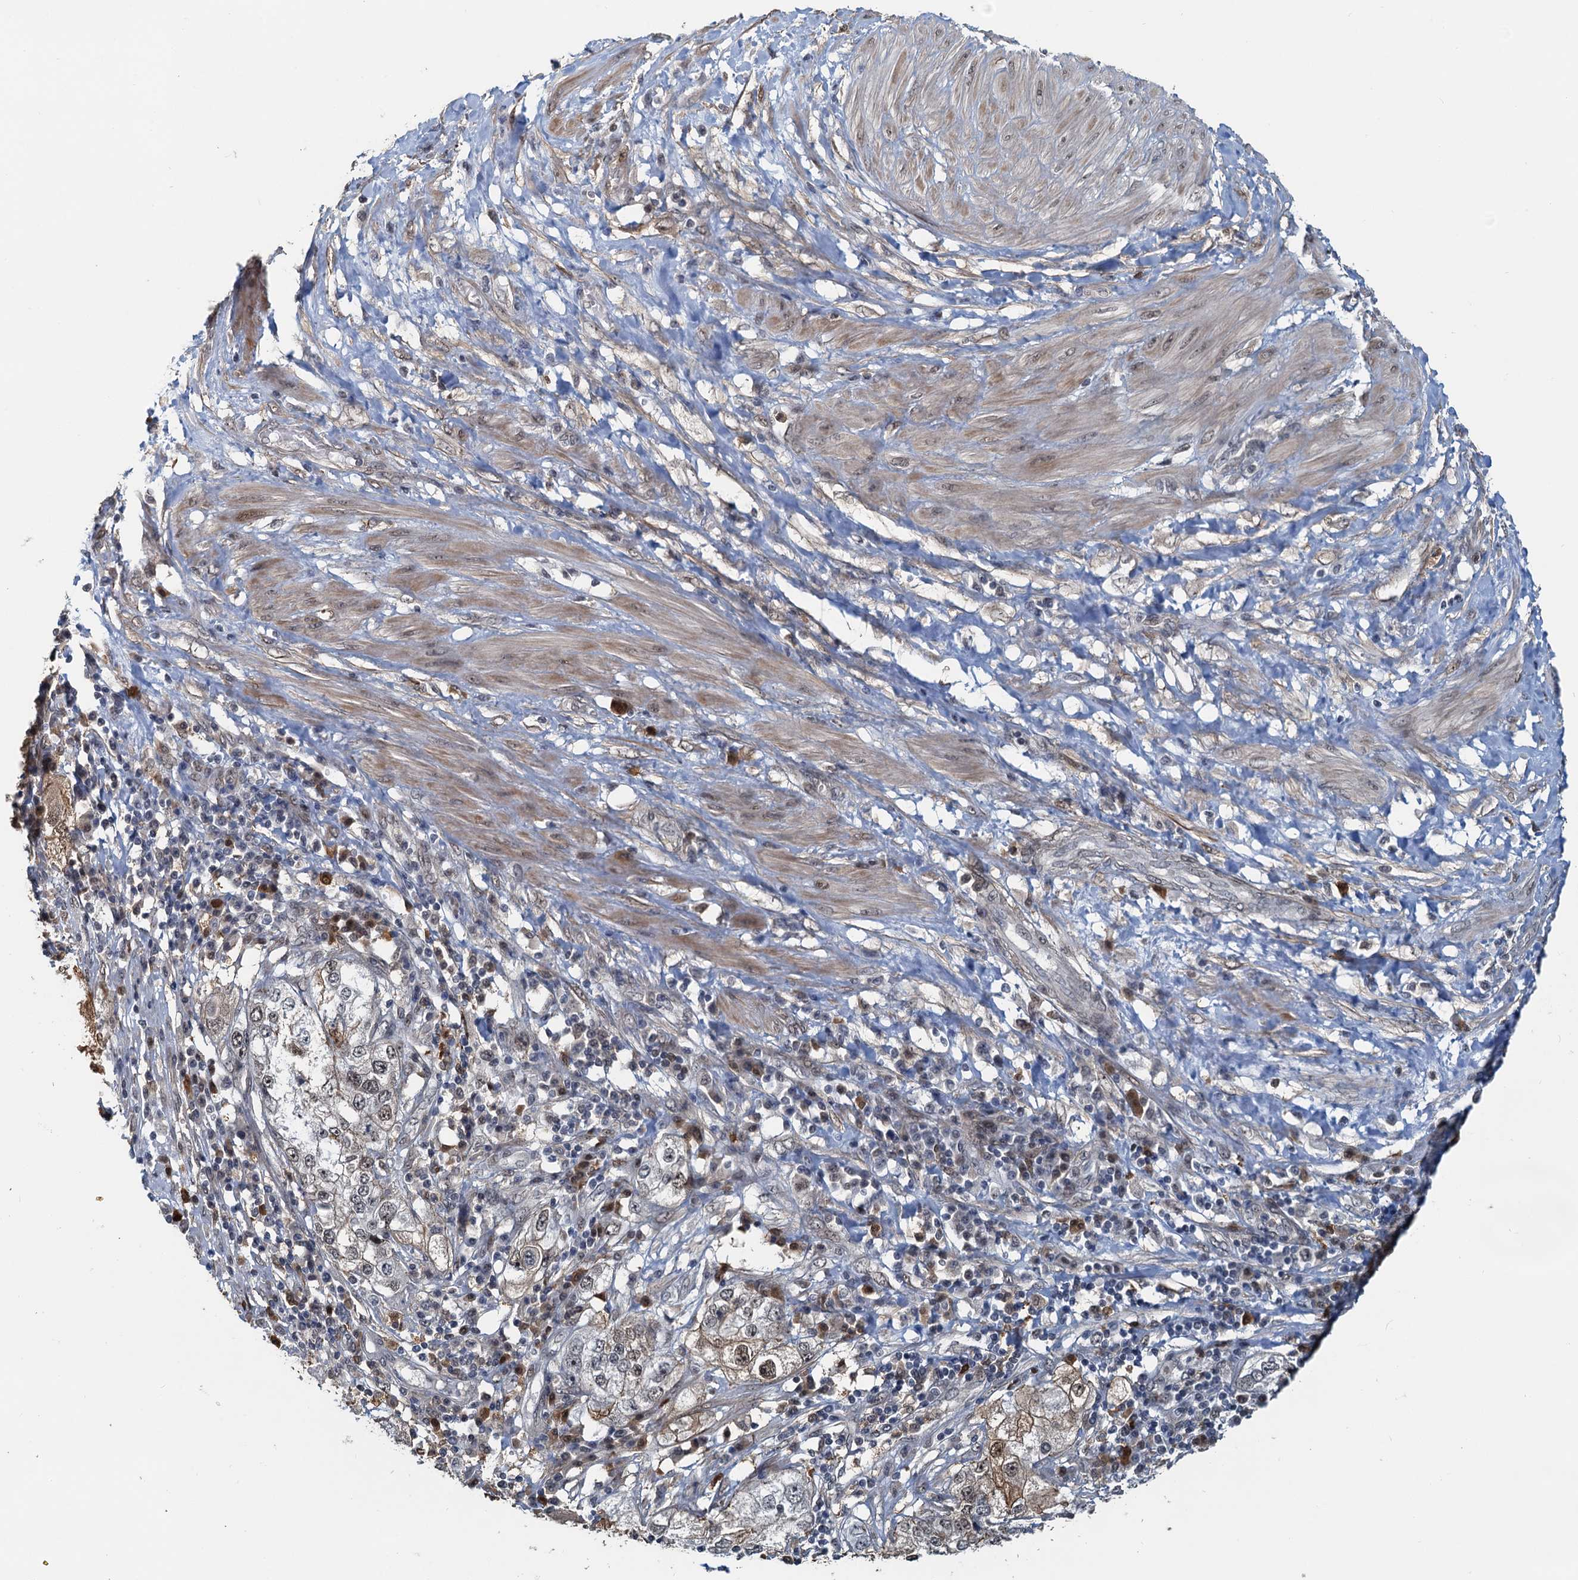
{"staining": {"intensity": "weak", "quantity": "<25%", "location": "cytoplasmic/membranous,nuclear"}, "tissue": "endometrial cancer", "cell_type": "Tumor cells", "image_type": "cancer", "snomed": [{"axis": "morphology", "description": "Adenocarcinoma, NOS"}, {"axis": "topography", "description": "Endometrium"}], "caption": "Immunohistochemistry (IHC) image of neoplastic tissue: adenocarcinoma (endometrial) stained with DAB displays no significant protein expression in tumor cells.", "gene": "SPINDOC", "patient": {"sex": "female", "age": 49}}